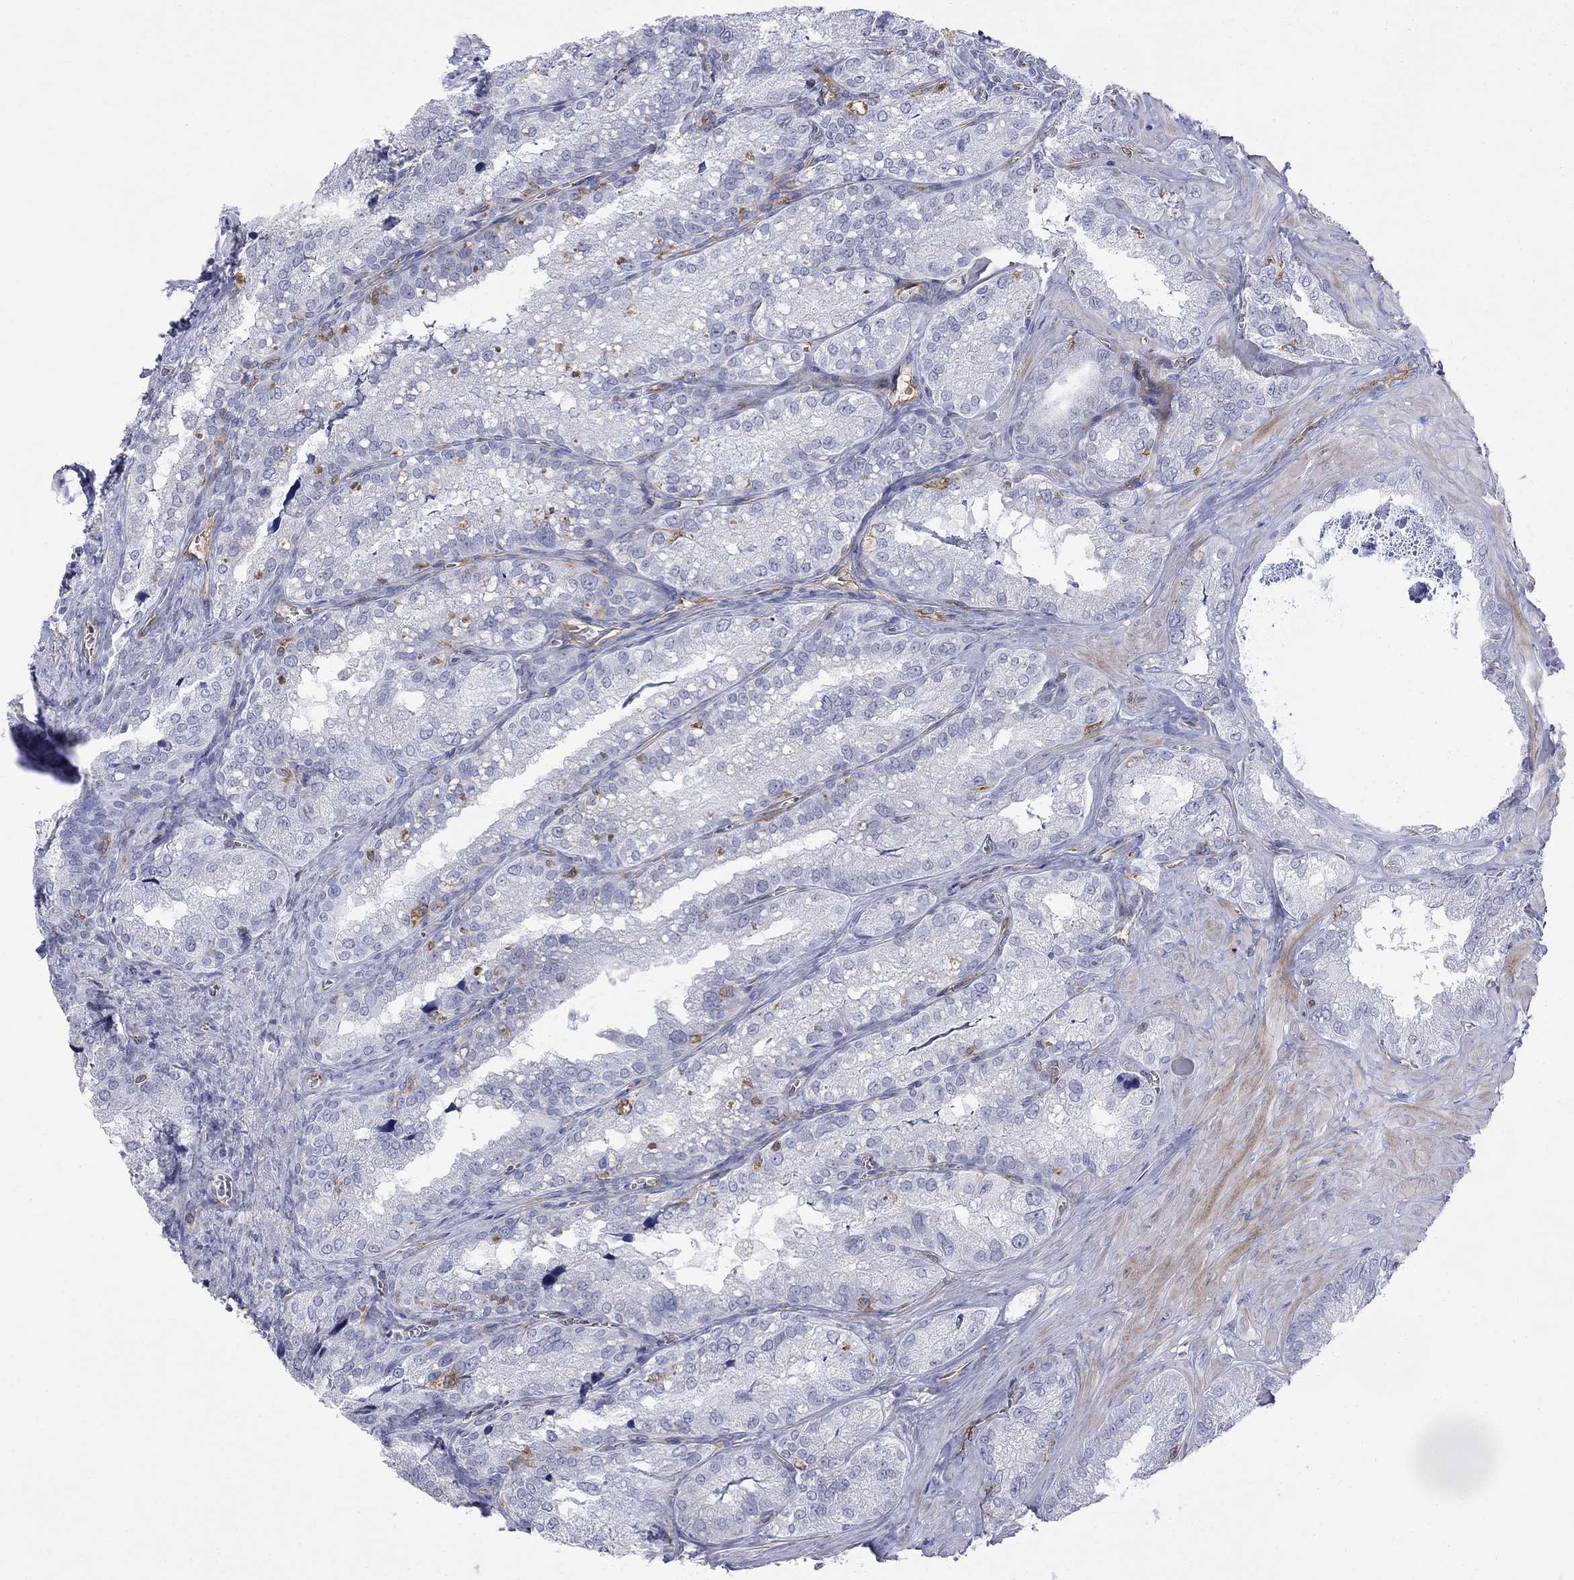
{"staining": {"intensity": "negative", "quantity": "none", "location": "none"}, "tissue": "seminal vesicle", "cell_type": "Glandular cells", "image_type": "normal", "snomed": [{"axis": "morphology", "description": "Normal tissue, NOS"}, {"axis": "topography", "description": "Seminal veicle"}], "caption": "Glandular cells are negative for protein expression in unremarkable human seminal vesicle. (DAB immunohistochemistry (IHC) with hematoxylin counter stain).", "gene": "ABI3", "patient": {"sex": "male", "age": 57}}